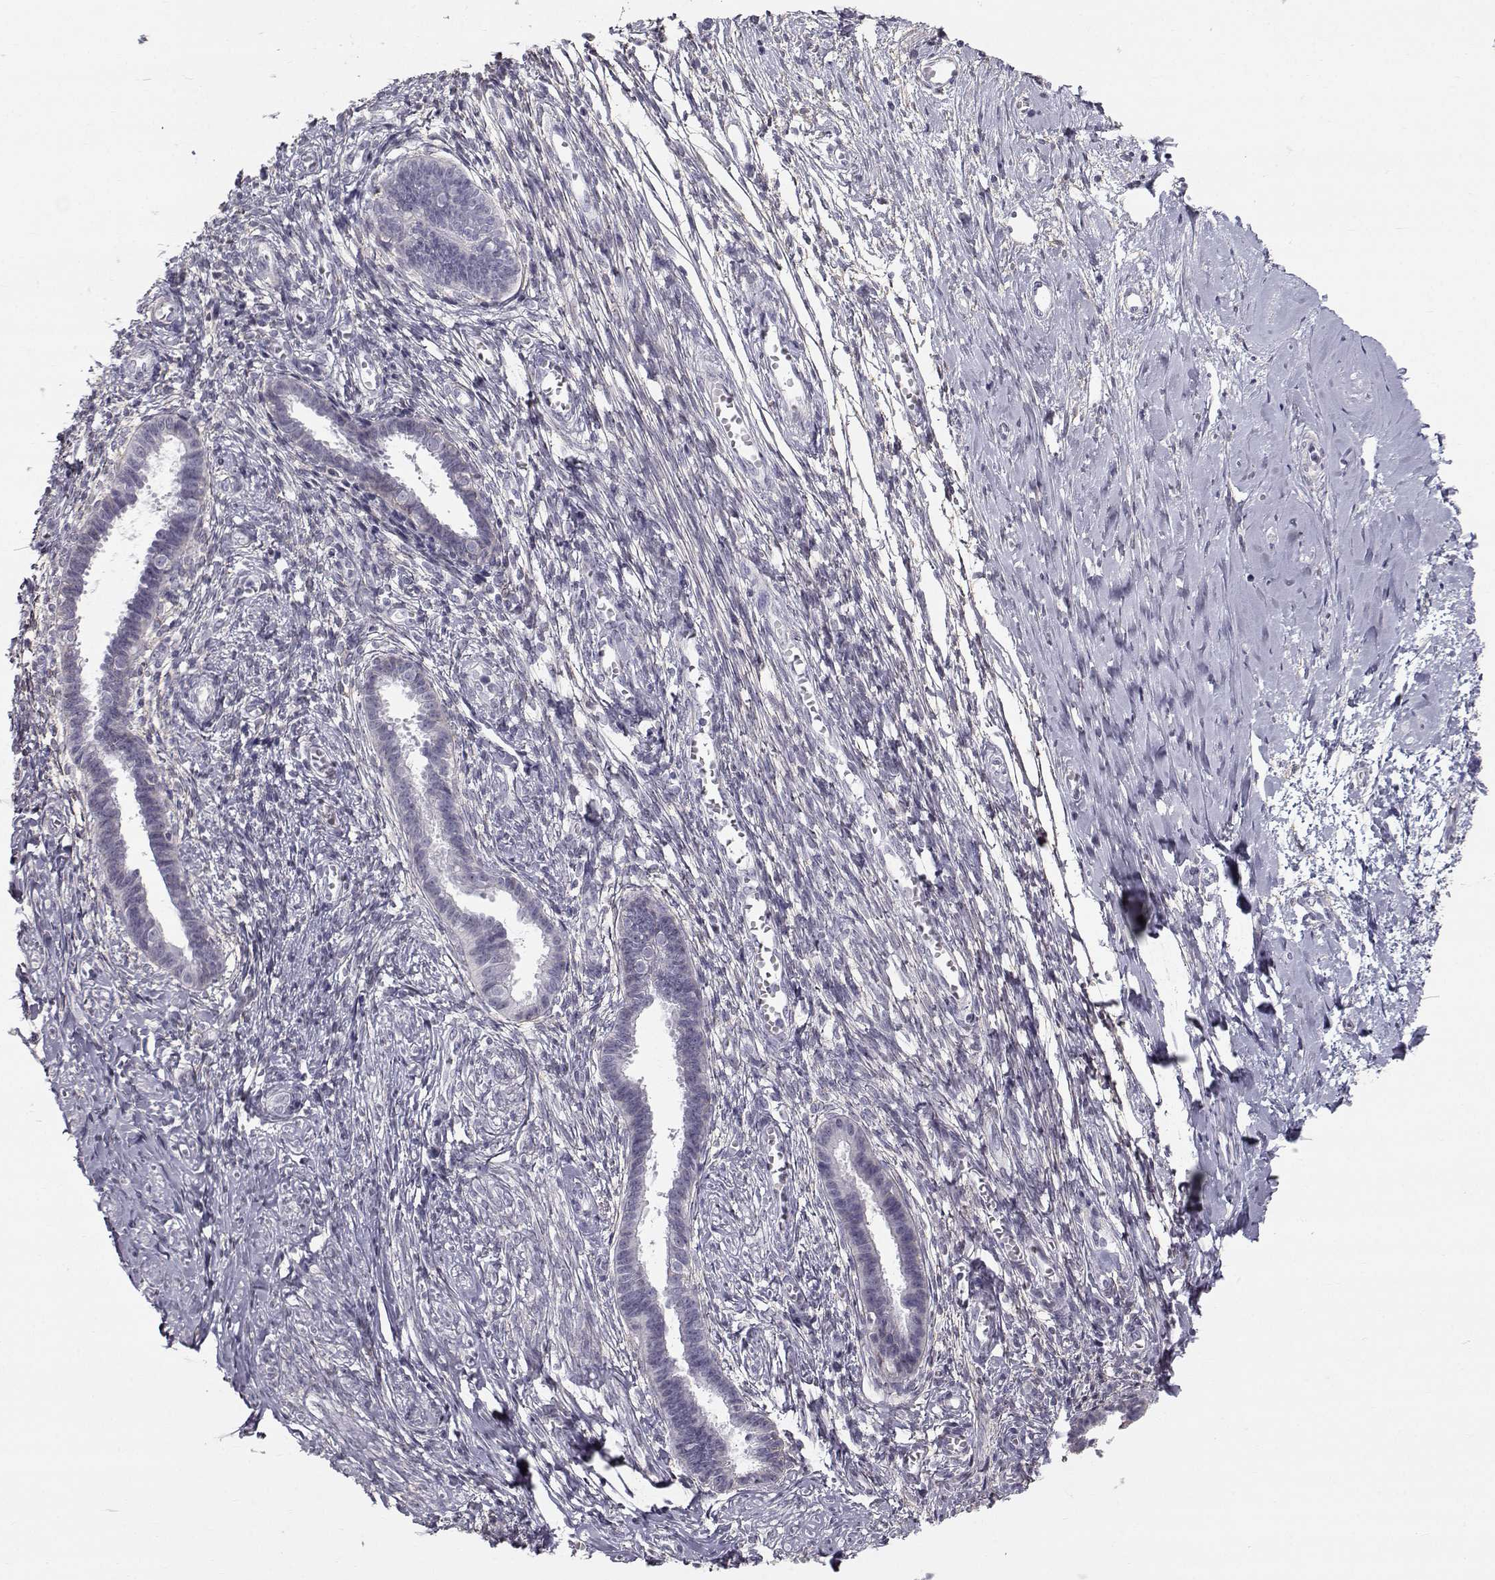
{"staining": {"intensity": "negative", "quantity": "none", "location": "none"}, "tissue": "endometrium", "cell_type": "Cells in endometrial stroma", "image_type": "normal", "snomed": [{"axis": "morphology", "description": "Normal tissue, NOS"}, {"axis": "topography", "description": "Cervix"}, {"axis": "topography", "description": "Endometrium"}], "caption": "IHC photomicrograph of unremarkable endometrium: endometrium stained with DAB (3,3'-diaminobenzidine) exhibits no significant protein positivity in cells in endometrial stroma.", "gene": "SPDYE4", "patient": {"sex": "female", "age": 37}}